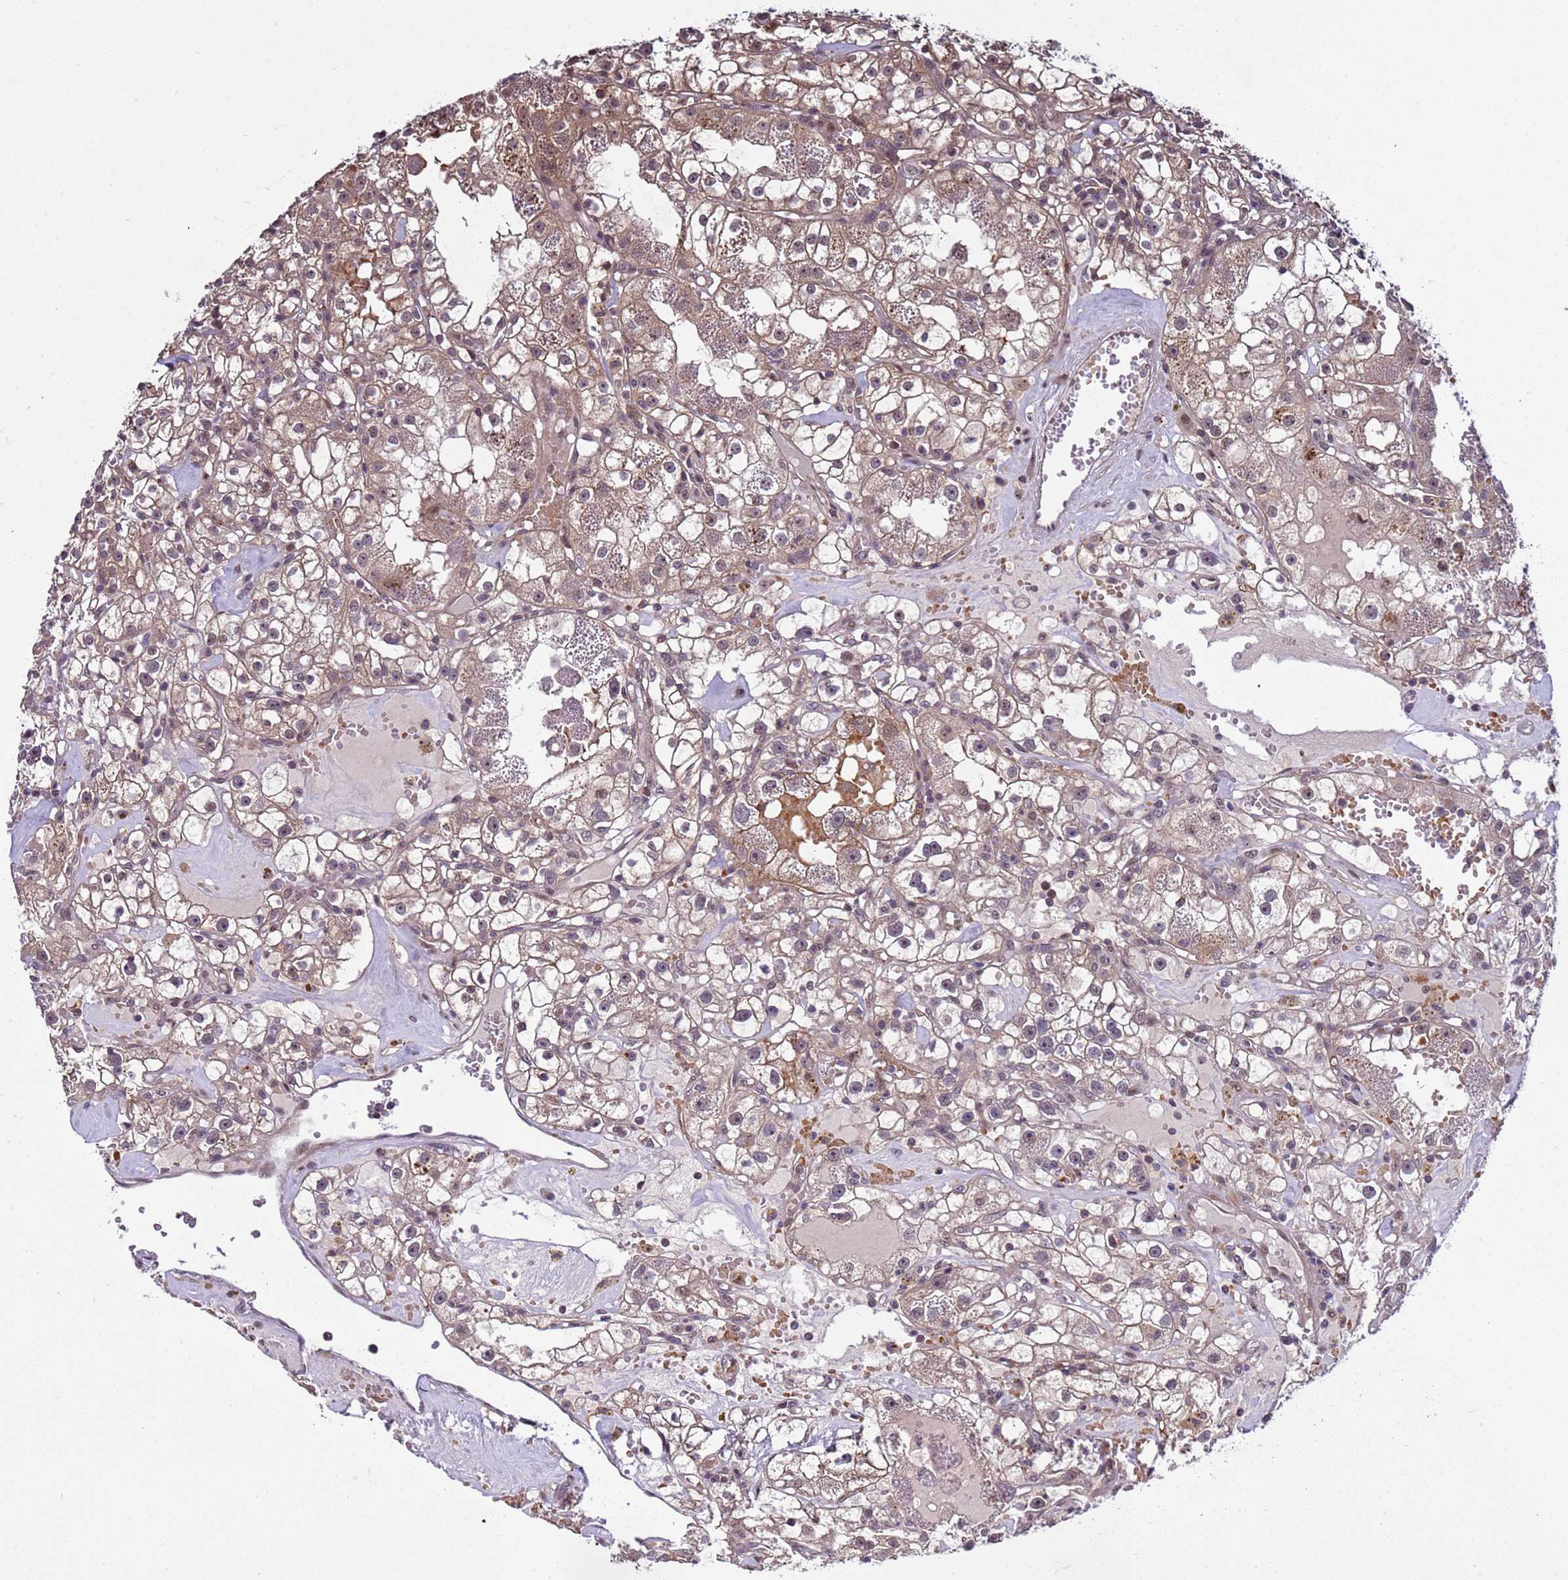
{"staining": {"intensity": "weak", "quantity": ">75%", "location": "cytoplasmic/membranous,nuclear"}, "tissue": "renal cancer", "cell_type": "Tumor cells", "image_type": "cancer", "snomed": [{"axis": "morphology", "description": "Adenocarcinoma, NOS"}, {"axis": "topography", "description": "Kidney"}], "caption": "Protein positivity by immunohistochemistry (IHC) exhibits weak cytoplasmic/membranous and nuclear positivity in approximately >75% of tumor cells in renal cancer (adenocarcinoma).", "gene": "GEN1", "patient": {"sex": "male", "age": 56}}